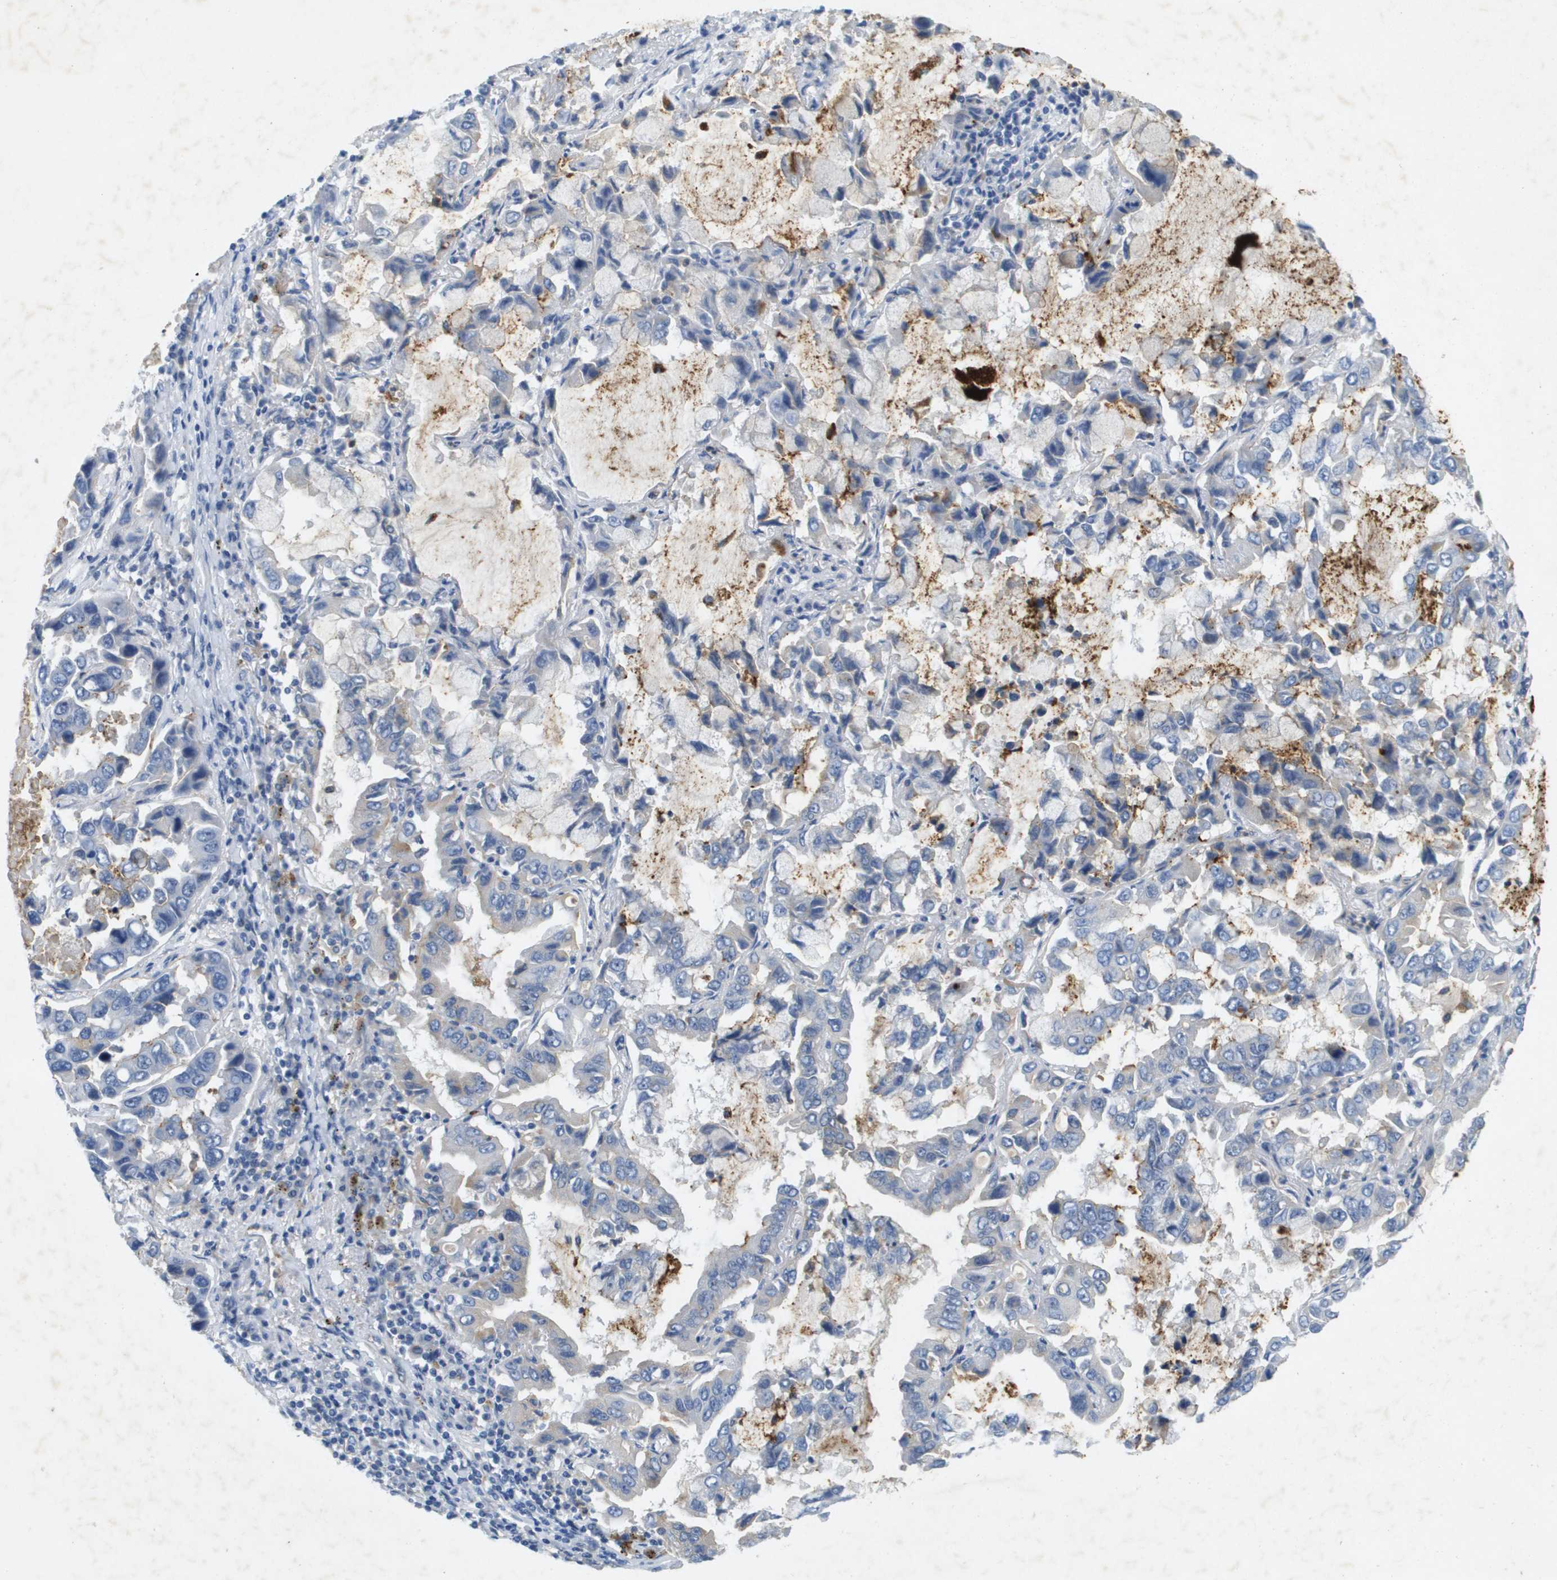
{"staining": {"intensity": "negative", "quantity": "none", "location": "none"}, "tissue": "lung cancer", "cell_type": "Tumor cells", "image_type": "cancer", "snomed": [{"axis": "morphology", "description": "Adenocarcinoma, NOS"}, {"axis": "topography", "description": "Lung"}], "caption": "IHC of lung adenocarcinoma reveals no expression in tumor cells. (DAB immunohistochemistry visualized using brightfield microscopy, high magnification).", "gene": "LIPG", "patient": {"sex": "male", "age": 64}}